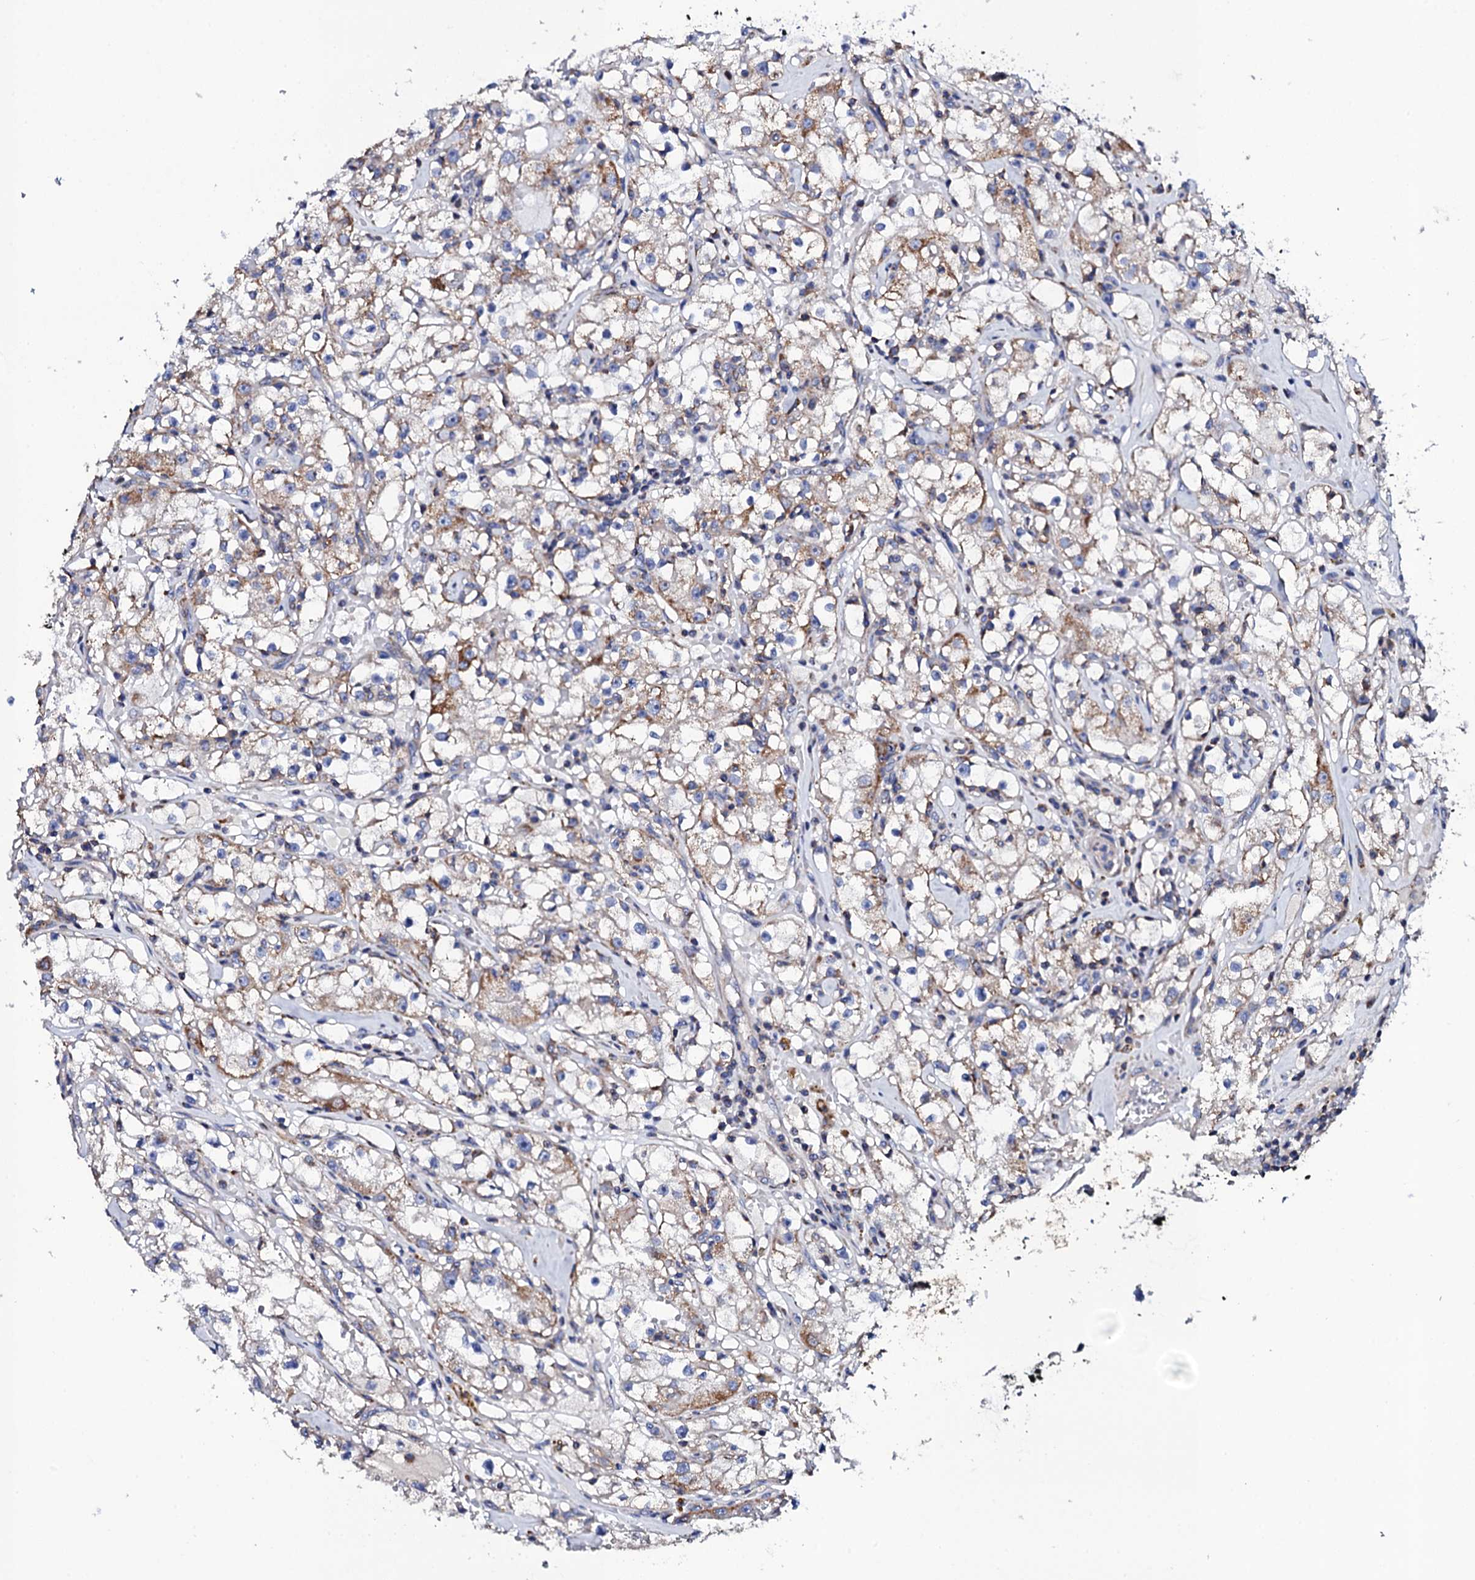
{"staining": {"intensity": "moderate", "quantity": "<25%", "location": "cytoplasmic/membranous"}, "tissue": "renal cancer", "cell_type": "Tumor cells", "image_type": "cancer", "snomed": [{"axis": "morphology", "description": "Adenocarcinoma, NOS"}, {"axis": "topography", "description": "Kidney"}], "caption": "Brown immunohistochemical staining in human renal cancer (adenocarcinoma) shows moderate cytoplasmic/membranous staining in approximately <25% of tumor cells. Immunohistochemistry (ihc) stains the protein of interest in brown and the nuclei are stained blue.", "gene": "TCAF2", "patient": {"sex": "male", "age": 56}}